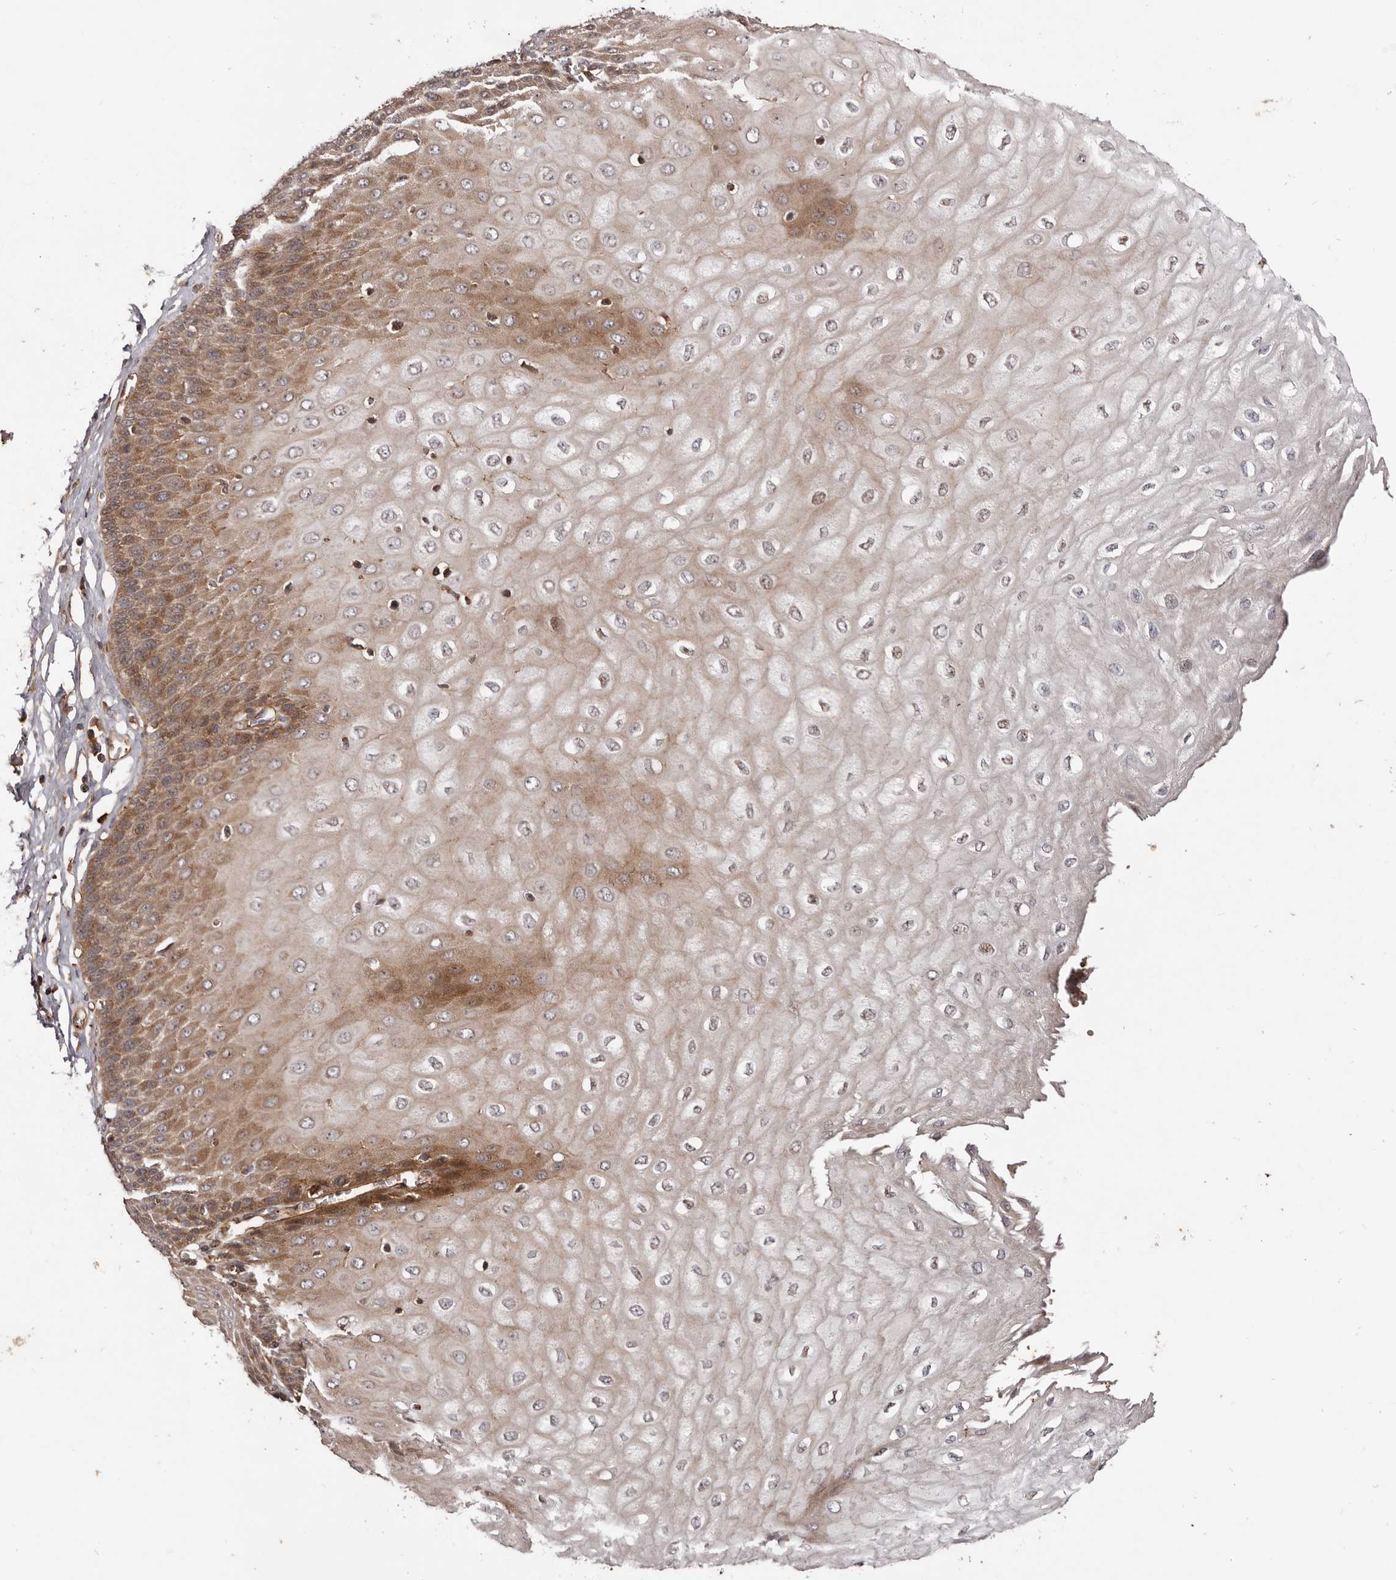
{"staining": {"intensity": "strong", "quantity": "25%-75%", "location": "cytoplasmic/membranous"}, "tissue": "esophagus", "cell_type": "Squamous epithelial cells", "image_type": "normal", "snomed": [{"axis": "morphology", "description": "Normal tissue, NOS"}, {"axis": "topography", "description": "Esophagus"}], "caption": "Protein analysis of normal esophagus demonstrates strong cytoplasmic/membranous positivity in about 25%-75% of squamous epithelial cells. (DAB (3,3'-diaminobenzidine) IHC with brightfield microscopy, high magnification).", "gene": "GTPBP1", "patient": {"sex": "male", "age": 60}}